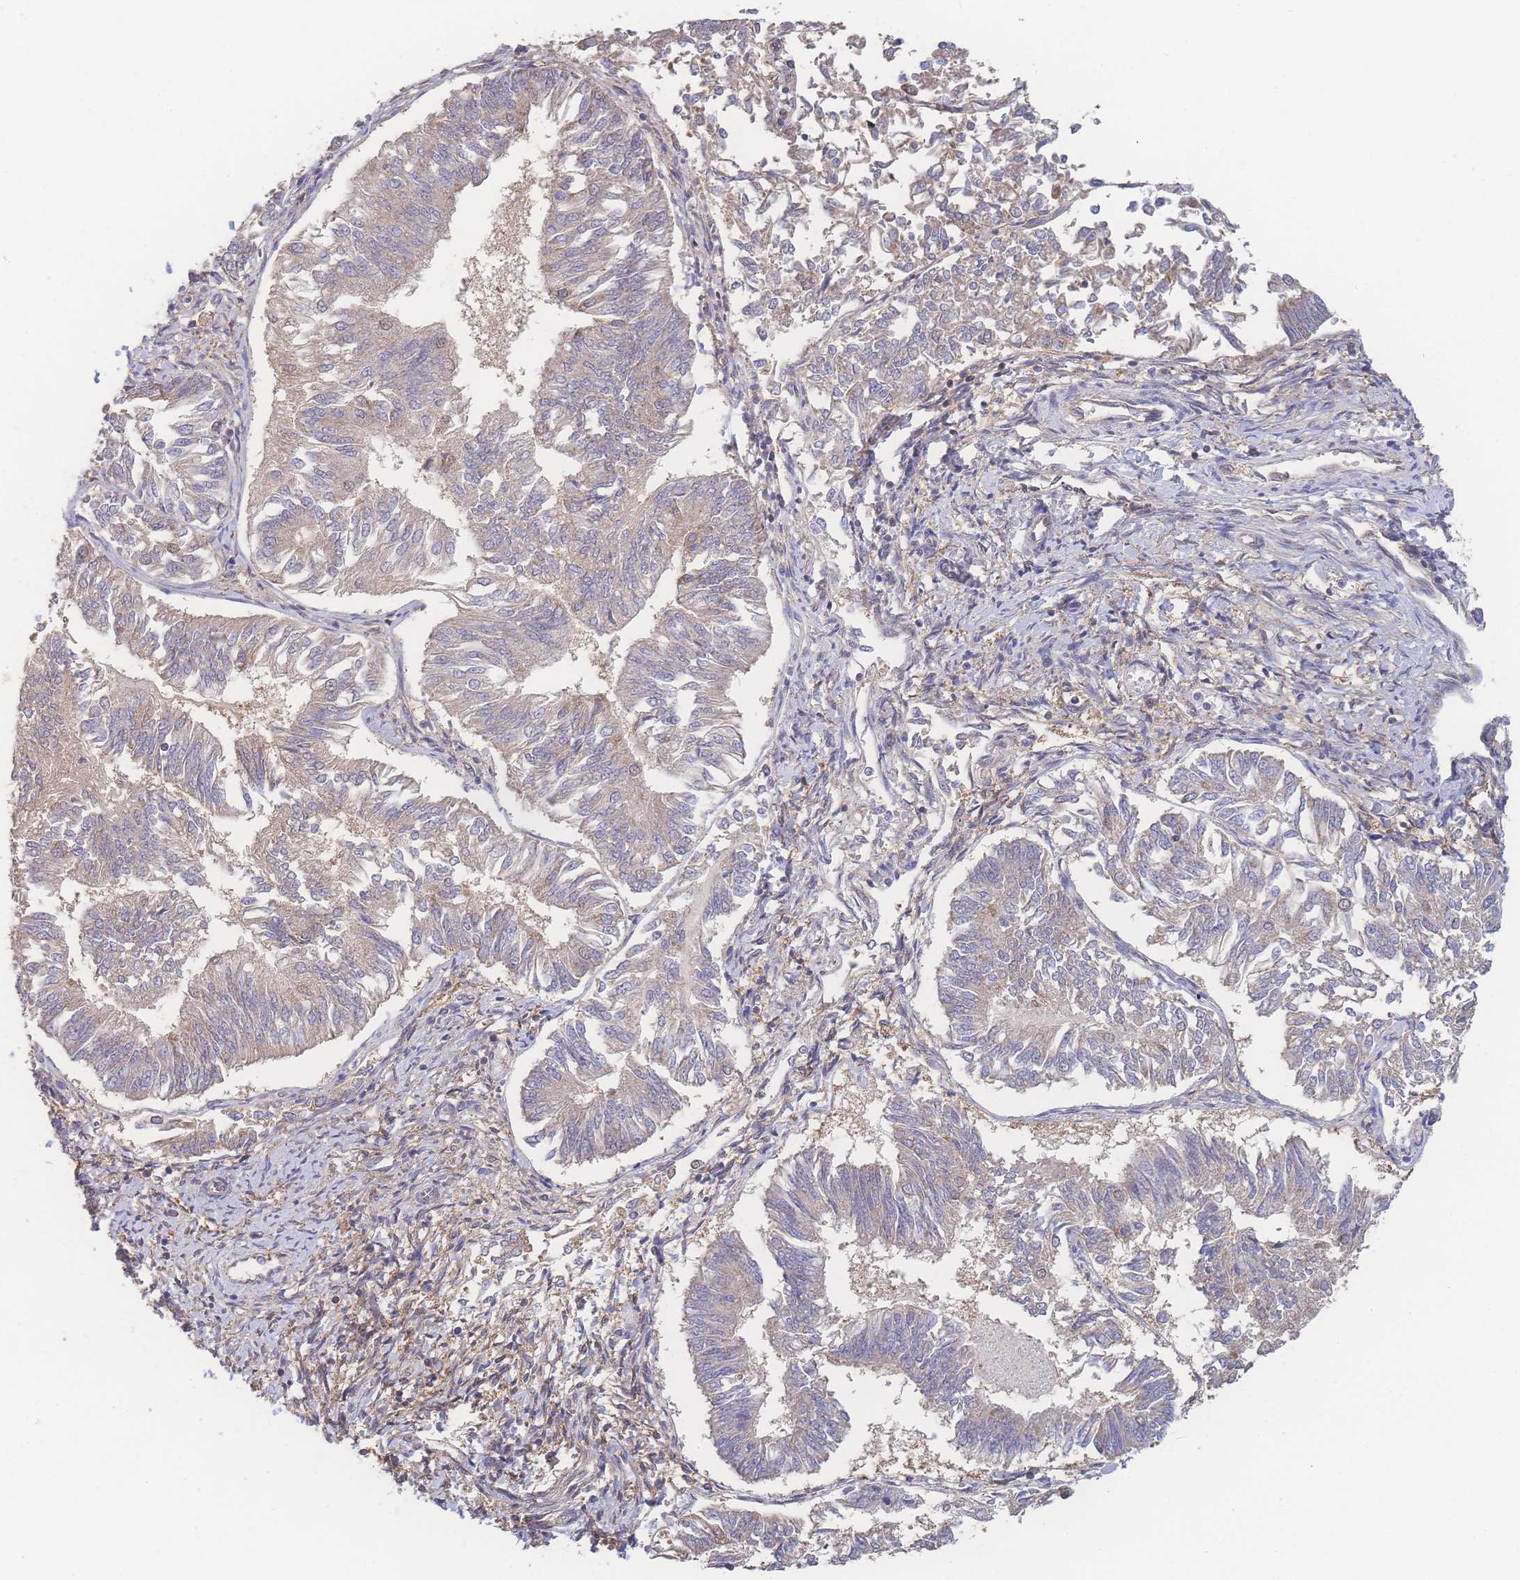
{"staining": {"intensity": "weak", "quantity": "<25%", "location": "cytoplasmic/membranous"}, "tissue": "endometrial cancer", "cell_type": "Tumor cells", "image_type": "cancer", "snomed": [{"axis": "morphology", "description": "Adenocarcinoma, NOS"}, {"axis": "topography", "description": "Endometrium"}], "caption": "This micrograph is of endometrial adenocarcinoma stained with IHC to label a protein in brown with the nuclei are counter-stained blue. There is no positivity in tumor cells.", "gene": "GIPR", "patient": {"sex": "female", "age": 58}}